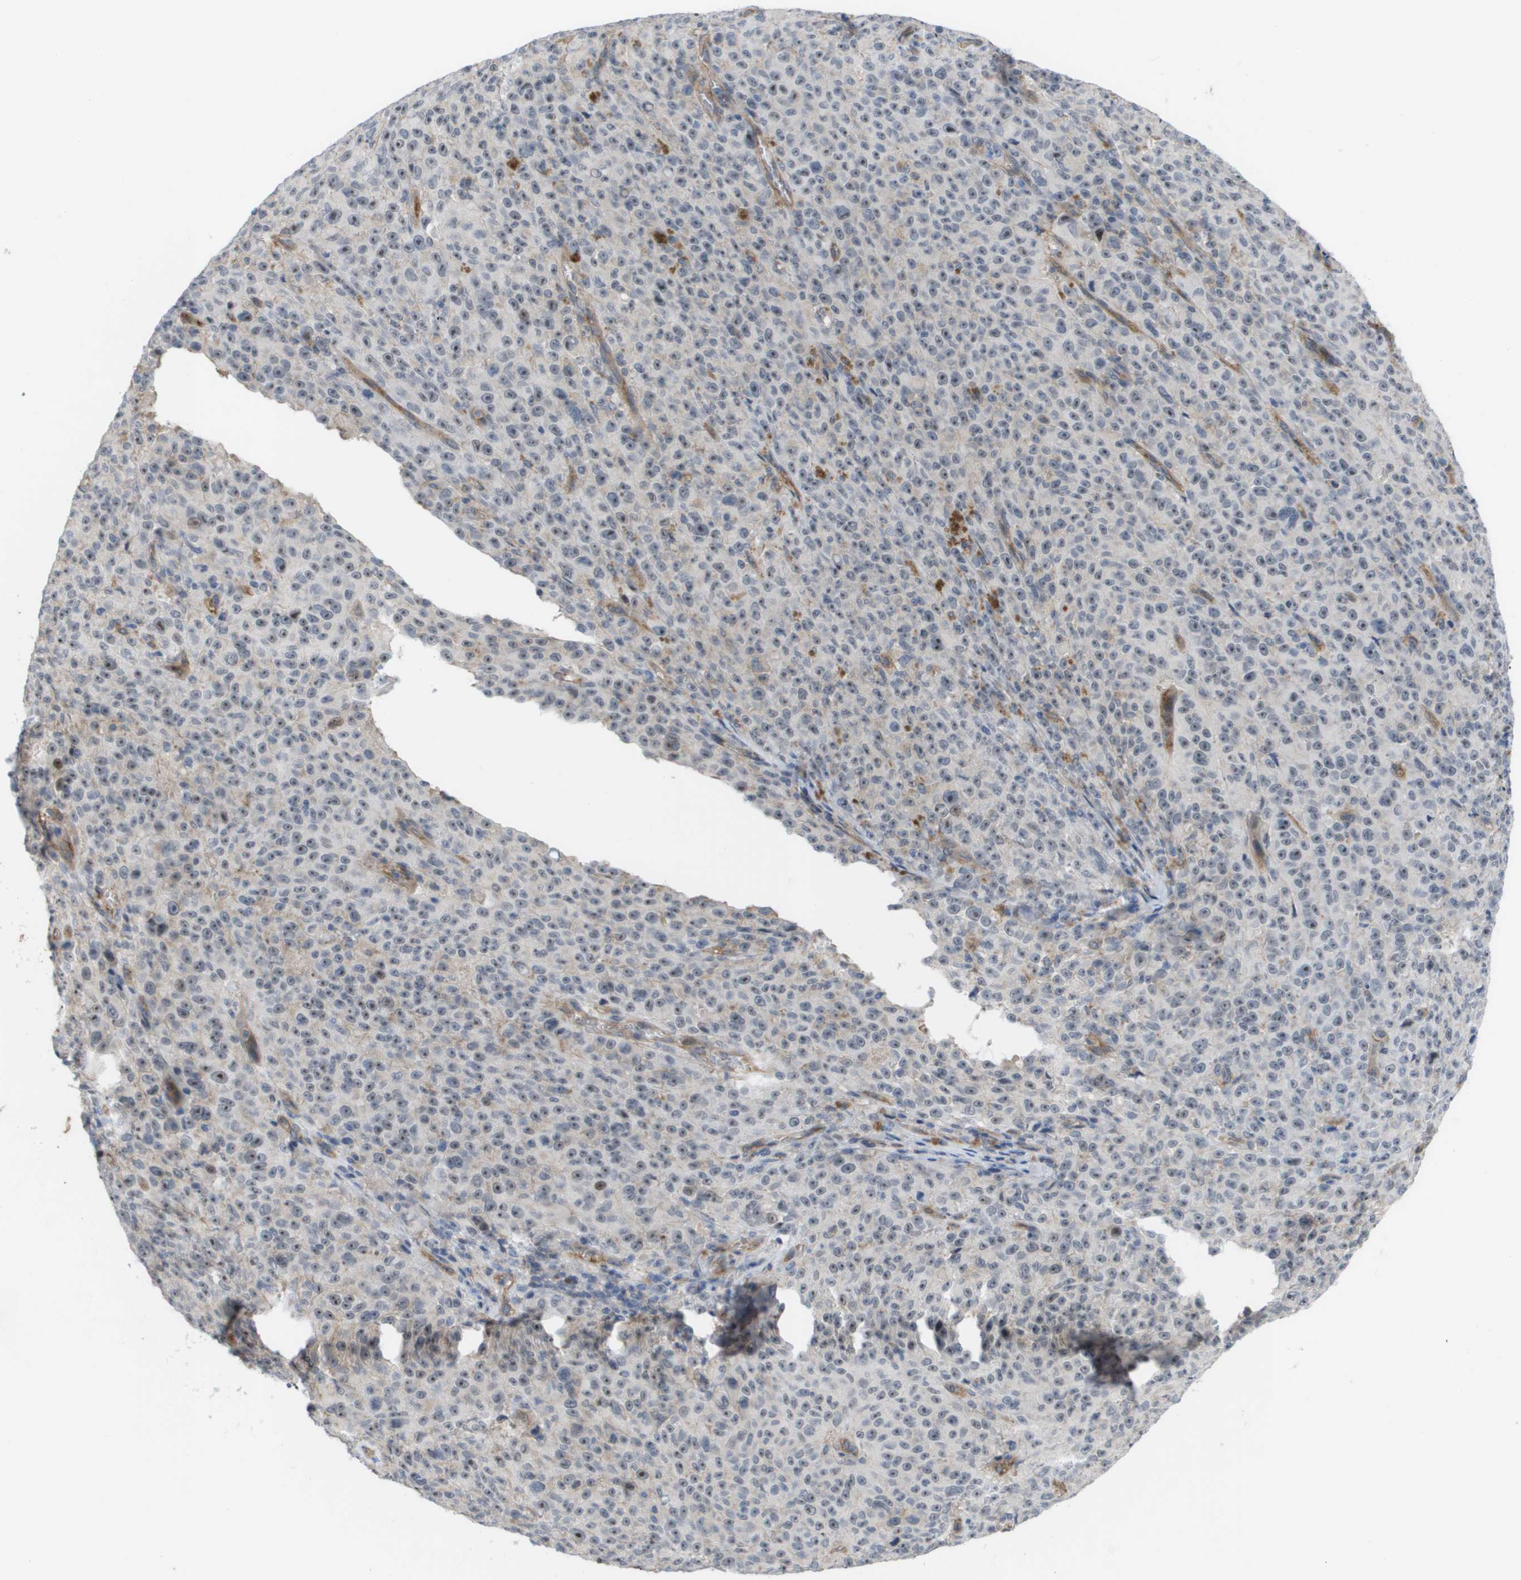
{"staining": {"intensity": "moderate", "quantity": "<25%", "location": "nuclear"}, "tissue": "melanoma", "cell_type": "Tumor cells", "image_type": "cancer", "snomed": [{"axis": "morphology", "description": "Malignant melanoma, NOS"}, {"axis": "topography", "description": "Skin"}], "caption": "A brown stain labels moderate nuclear staining of a protein in melanoma tumor cells.", "gene": "MTARC2", "patient": {"sex": "female", "age": 82}}